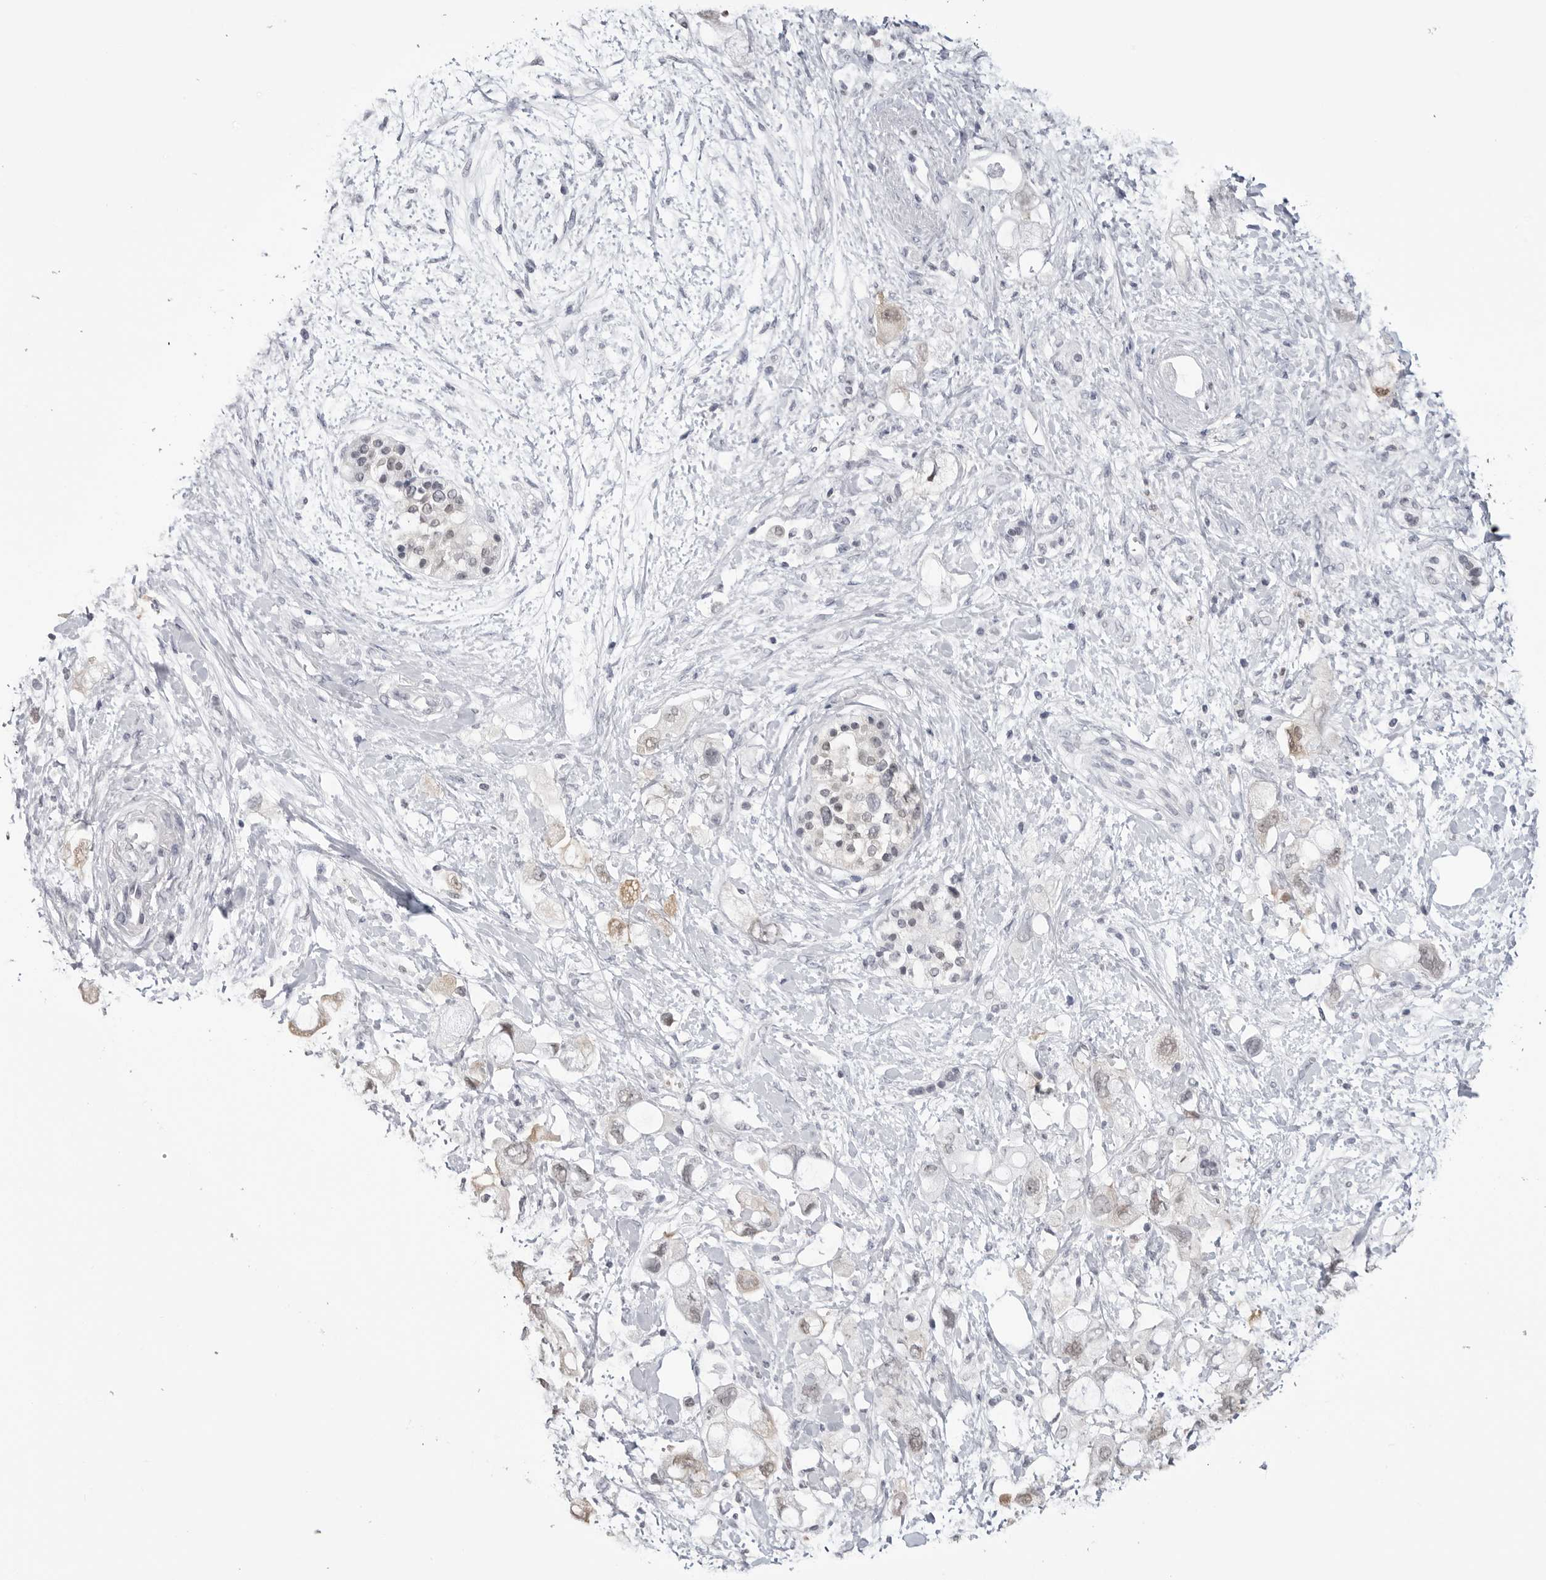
{"staining": {"intensity": "weak", "quantity": "<25%", "location": "cytoplasmic/membranous,nuclear"}, "tissue": "pancreatic cancer", "cell_type": "Tumor cells", "image_type": "cancer", "snomed": [{"axis": "morphology", "description": "Adenocarcinoma, NOS"}, {"axis": "topography", "description": "Pancreas"}], "caption": "Tumor cells show no significant positivity in pancreatic cancer (adenocarcinoma). Nuclei are stained in blue.", "gene": "YWHAG", "patient": {"sex": "female", "age": 56}}